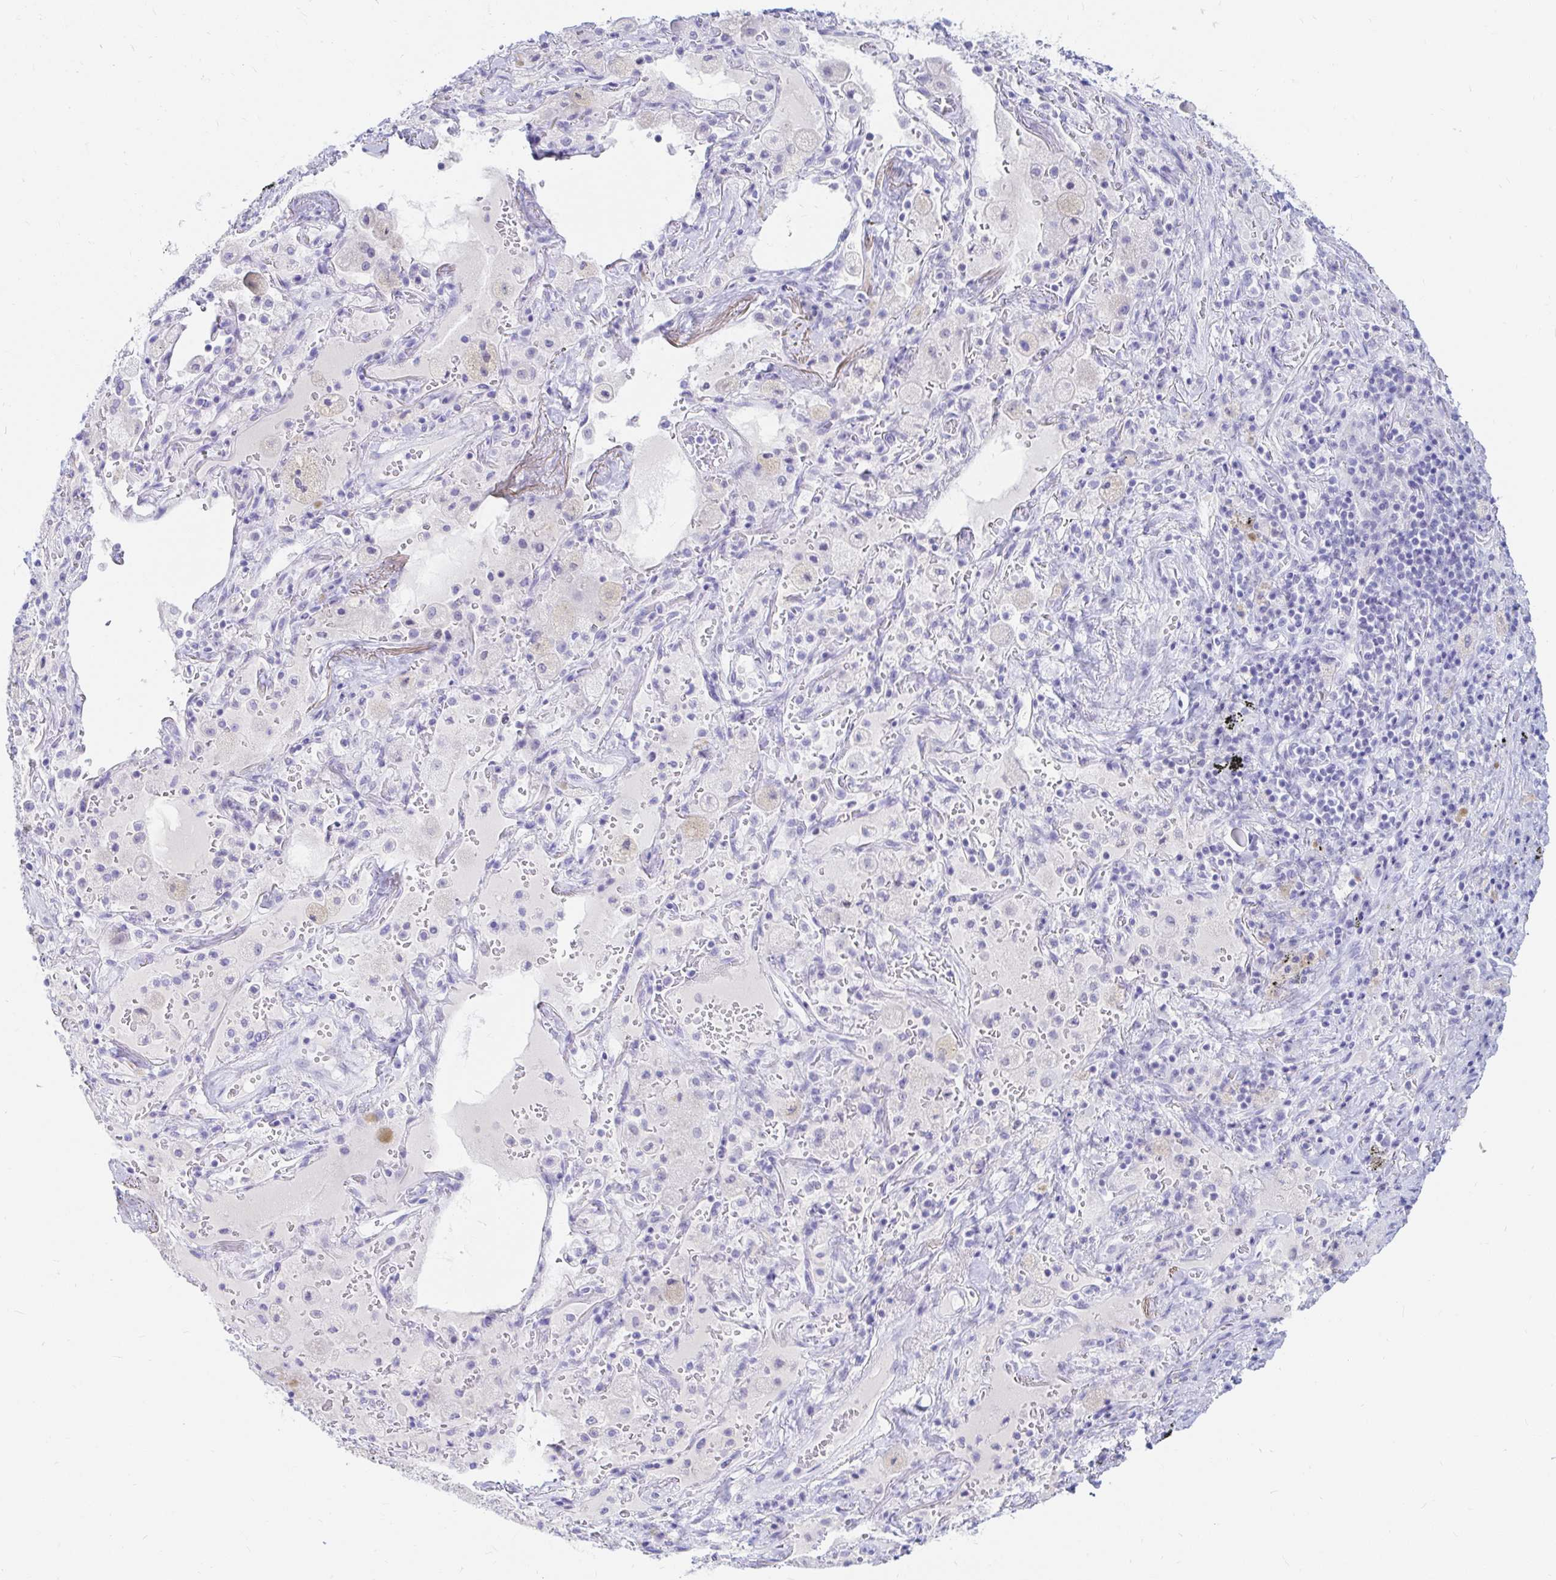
{"staining": {"intensity": "negative", "quantity": "none", "location": "none"}, "tissue": "adipose tissue", "cell_type": "Adipocytes", "image_type": "normal", "snomed": [{"axis": "morphology", "description": "Normal tissue, NOS"}, {"axis": "topography", "description": "Cartilage tissue"}, {"axis": "topography", "description": "Bronchus"}], "caption": "Immunohistochemical staining of normal adipose tissue demonstrates no significant staining in adipocytes. (Immunohistochemistry (ihc), brightfield microscopy, high magnification).", "gene": "OR6T1", "patient": {"sex": "male", "age": 64}}